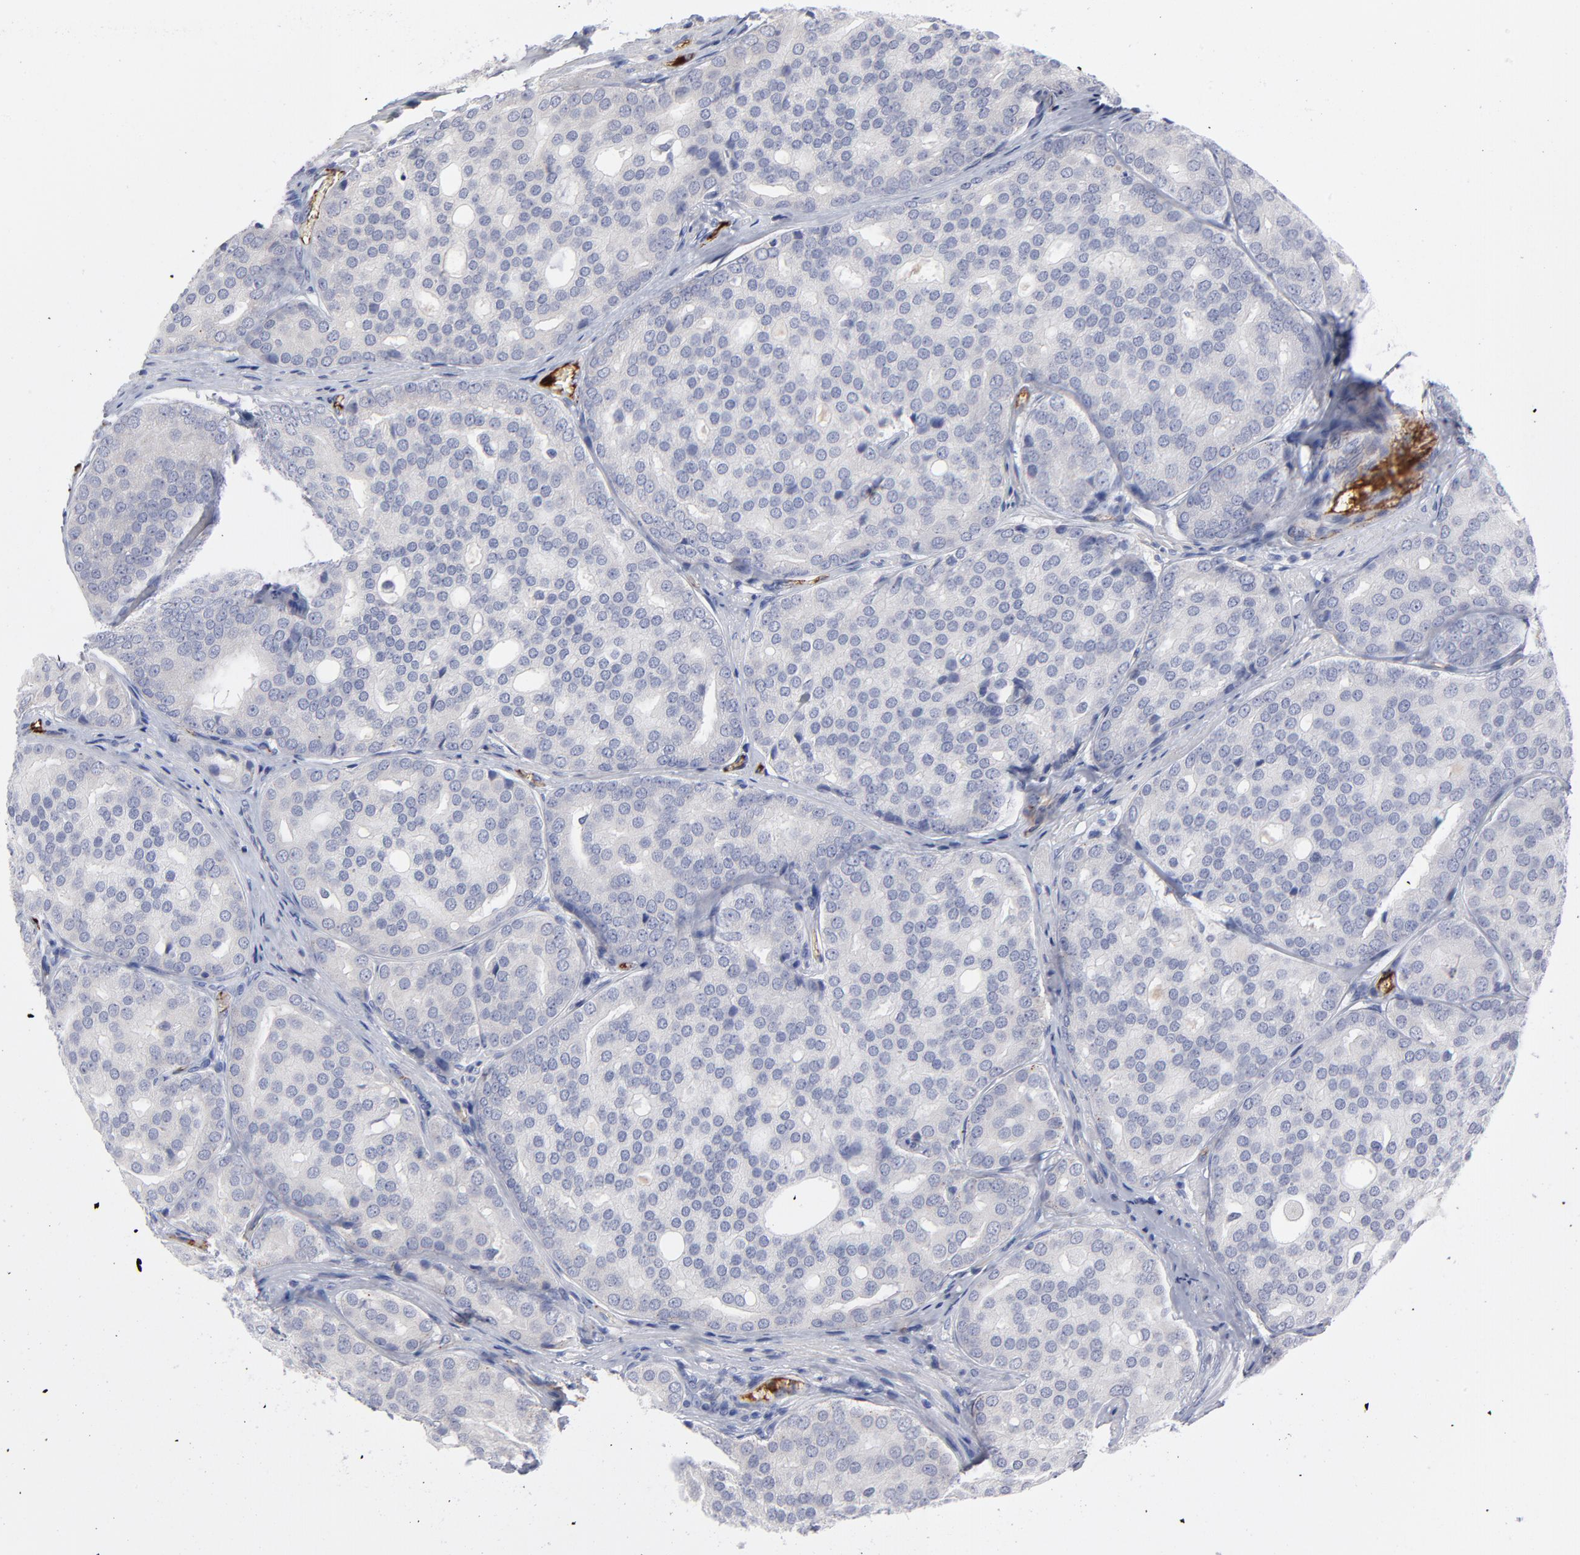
{"staining": {"intensity": "negative", "quantity": "none", "location": "none"}, "tissue": "prostate cancer", "cell_type": "Tumor cells", "image_type": "cancer", "snomed": [{"axis": "morphology", "description": "Adenocarcinoma, High grade"}, {"axis": "topography", "description": "Prostate"}], "caption": "This is an immunohistochemistry (IHC) histopathology image of prostate cancer (high-grade adenocarcinoma). There is no expression in tumor cells.", "gene": "CCR3", "patient": {"sex": "male", "age": 64}}